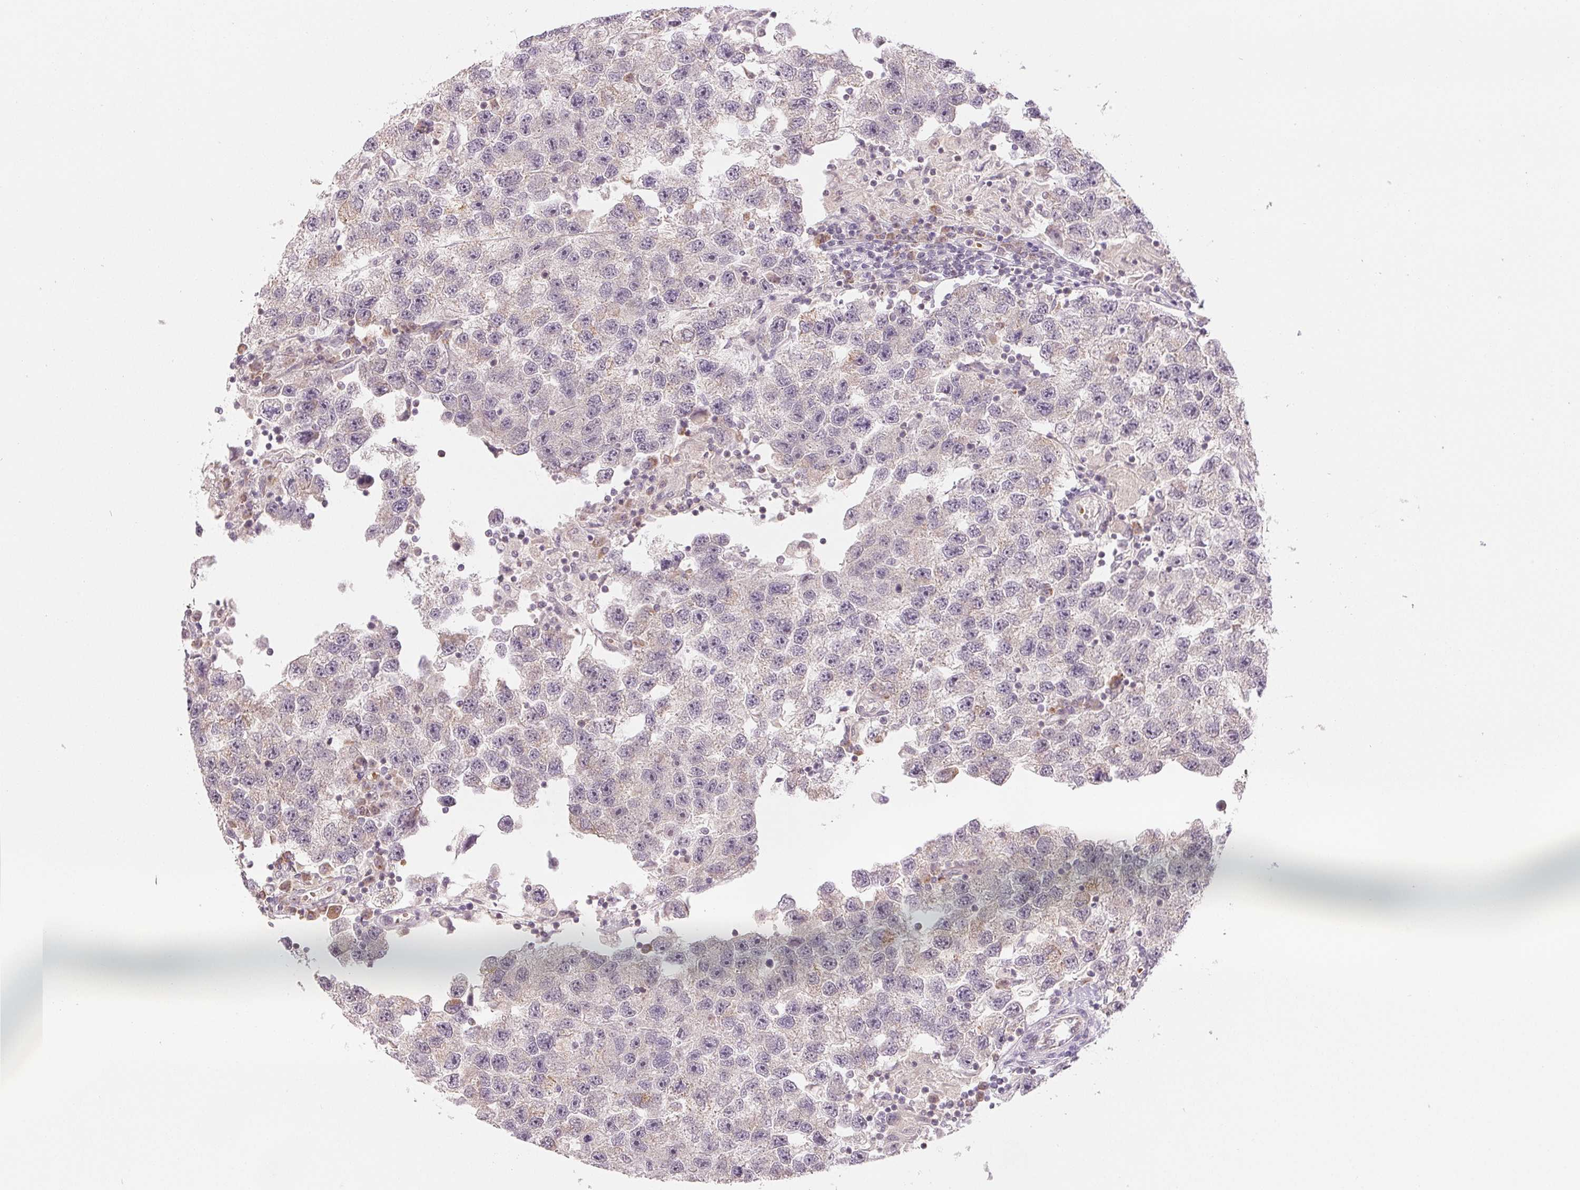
{"staining": {"intensity": "negative", "quantity": "none", "location": "none"}, "tissue": "testis cancer", "cell_type": "Tumor cells", "image_type": "cancer", "snomed": [{"axis": "morphology", "description": "Seminoma, NOS"}, {"axis": "topography", "description": "Testis"}], "caption": "A micrograph of testis cancer stained for a protein exhibits no brown staining in tumor cells. (Stains: DAB (3,3'-diaminobenzidine) IHC with hematoxylin counter stain, Microscopy: brightfield microscopy at high magnification).", "gene": "HINT2", "patient": {"sex": "male", "age": 26}}